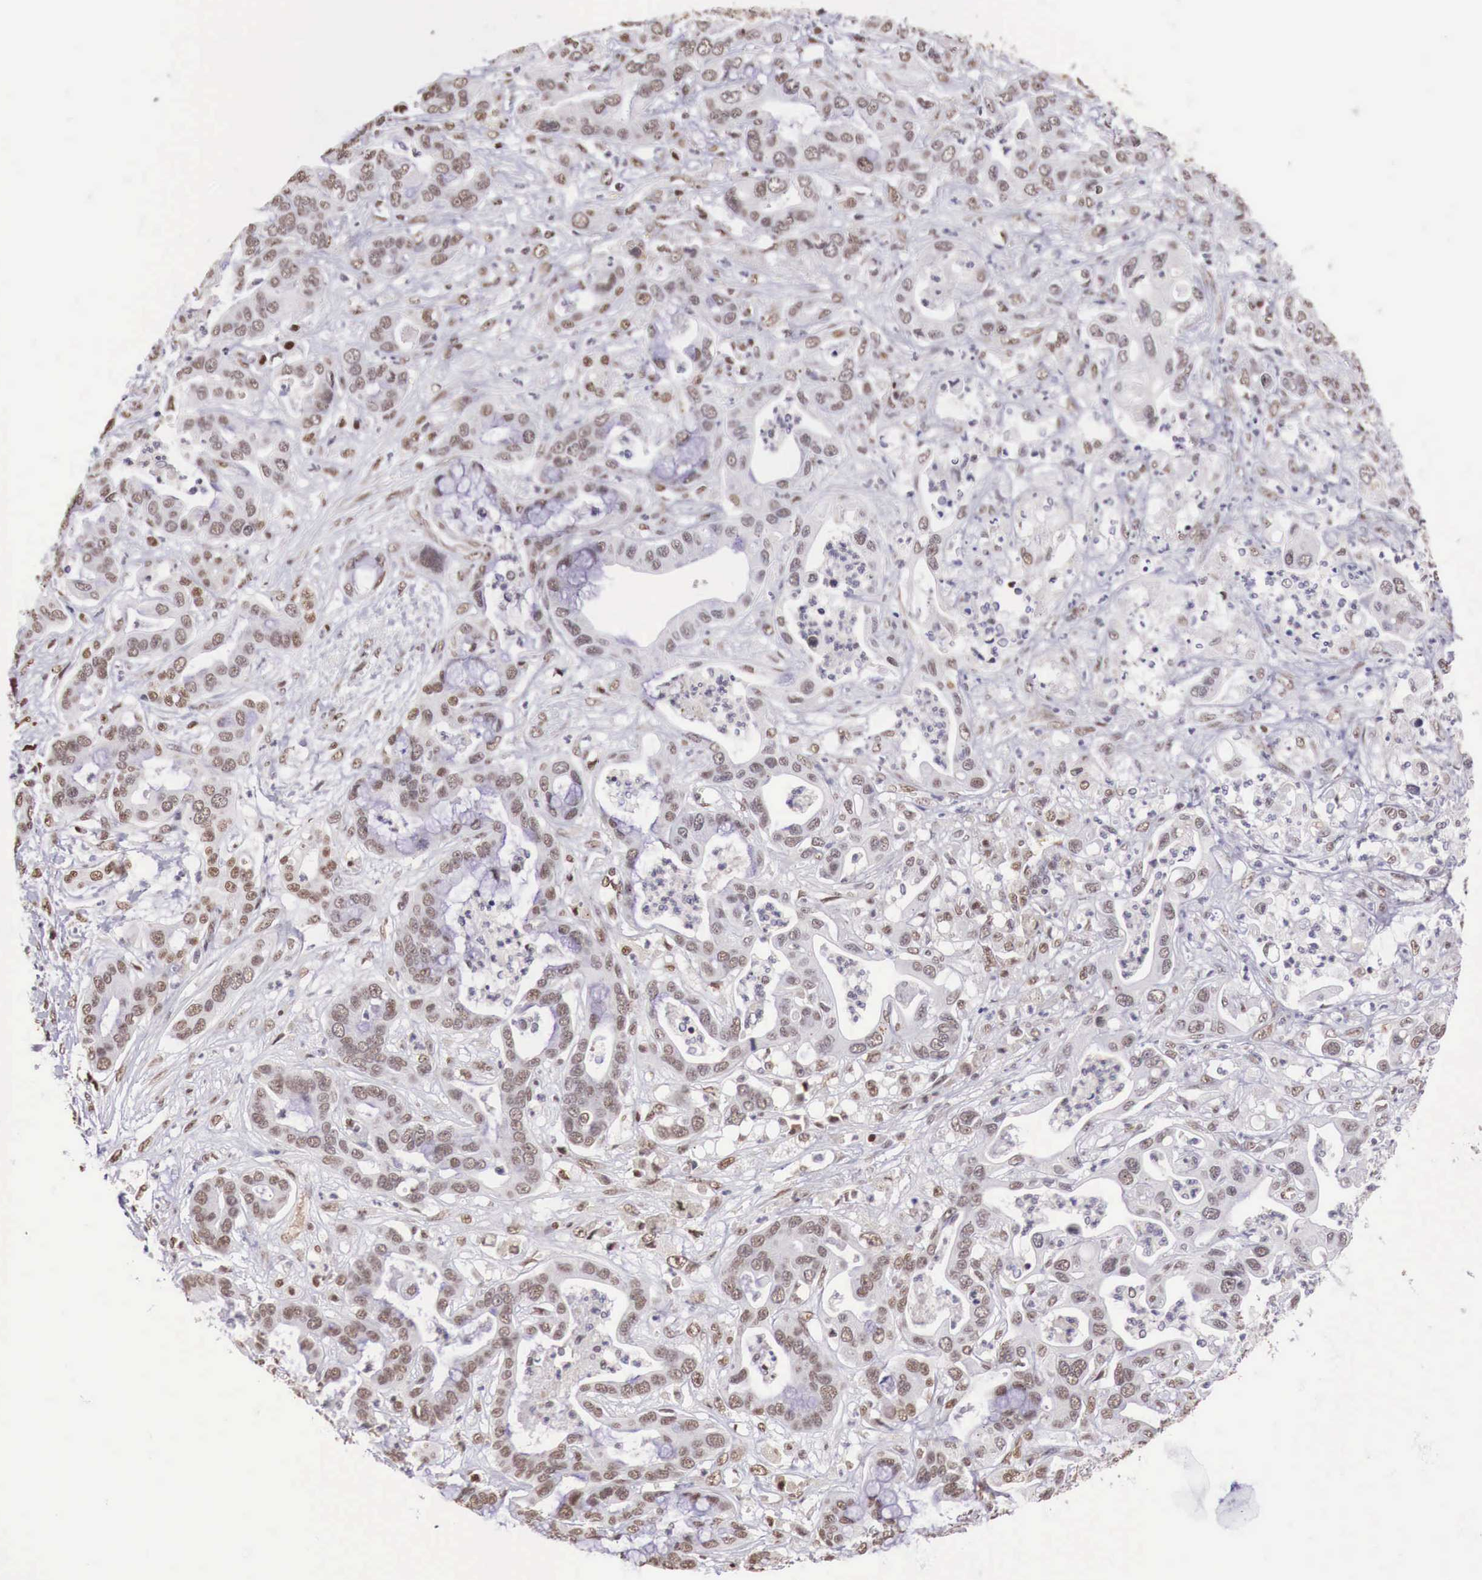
{"staining": {"intensity": "moderate", "quantity": ">75%", "location": "nuclear"}, "tissue": "liver cancer", "cell_type": "Tumor cells", "image_type": "cancer", "snomed": [{"axis": "morphology", "description": "Cholangiocarcinoma"}, {"axis": "topography", "description": "Liver"}], "caption": "IHC of cholangiocarcinoma (liver) displays medium levels of moderate nuclear staining in approximately >75% of tumor cells. (DAB (3,3'-diaminobenzidine) IHC, brown staining for protein, blue staining for nuclei).", "gene": "FOXP2", "patient": {"sex": "female", "age": 65}}